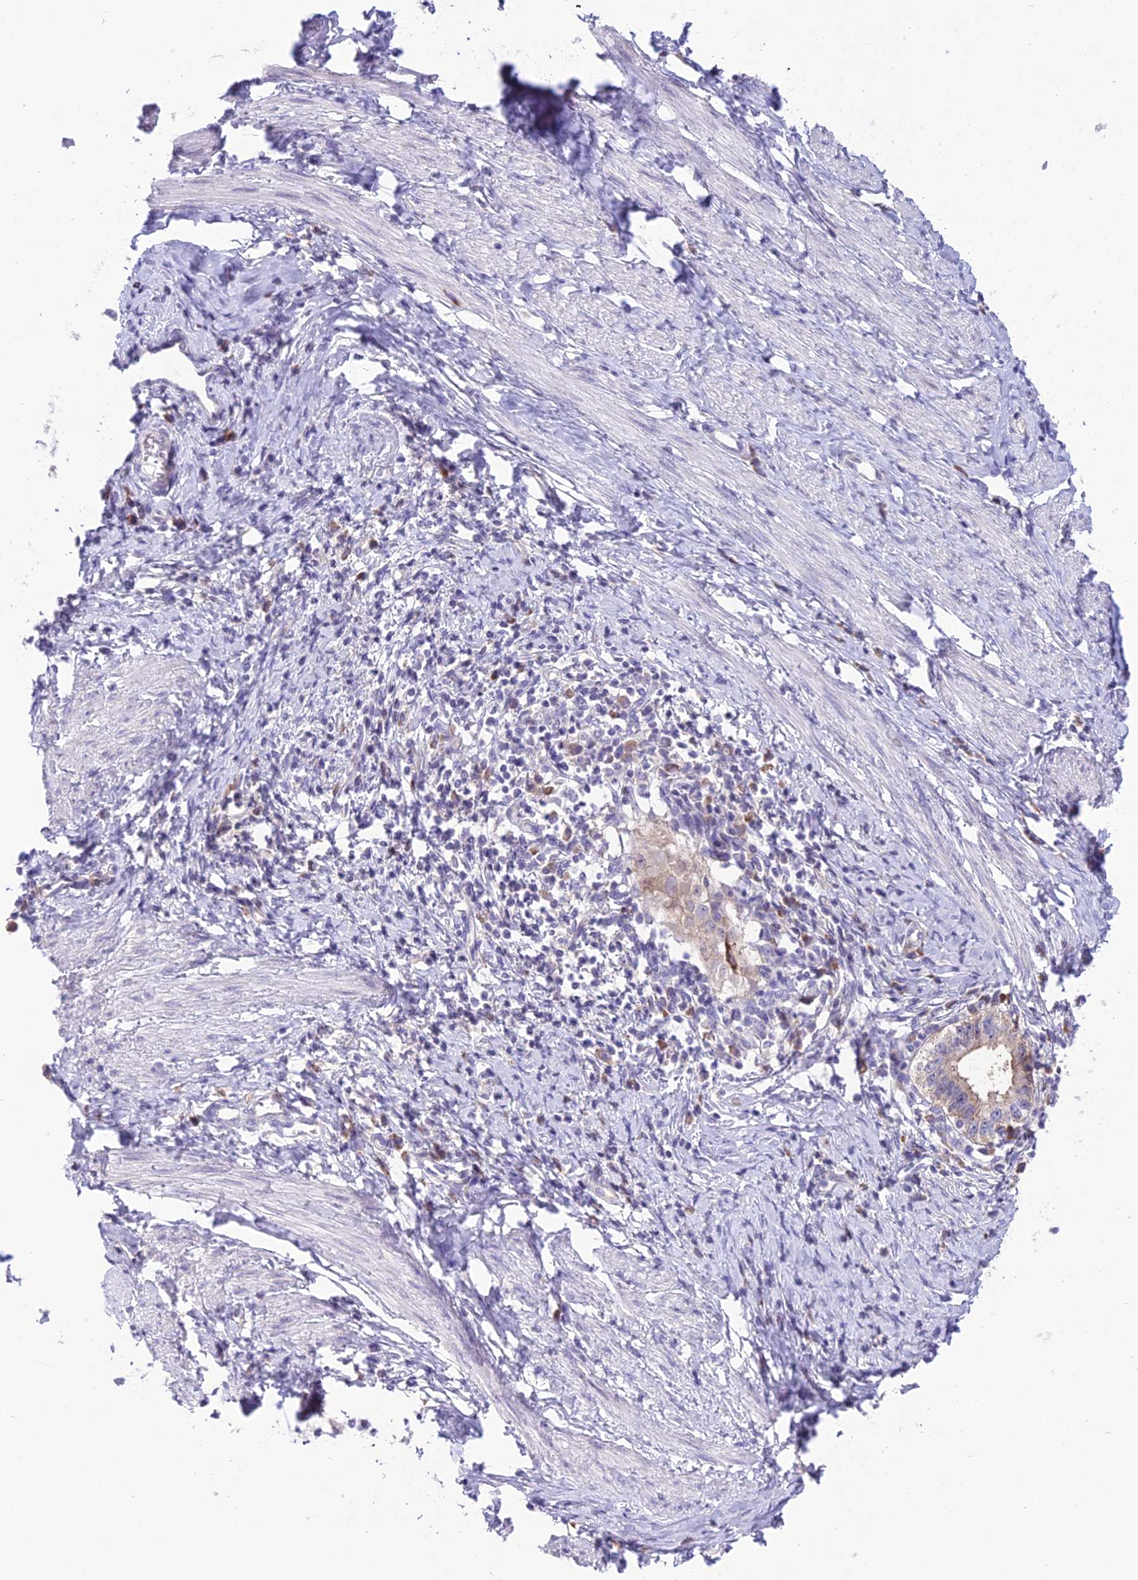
{"staining": {"intensity": "weak", "quantity": "25%-75%", "location": "cytoplasmic/membranous"}, "tissue": "cervical cancer", "cell_type": "Tumor cells", "image_type": "cancer", "snomed": [{"axis": "morphology", "description": "Adenocarcinoma, NOS"}, {"axis": "topography", "description": "Cervix"}], "caption": "About 25%-75% of tumor cells in cervical cancer demonstrate weak cytoplasmic/membranous protein expression as visualized by brown immunohistochemical staining.", "gene": "RPS26", "patient": {"sex": "female", "age": 36}}